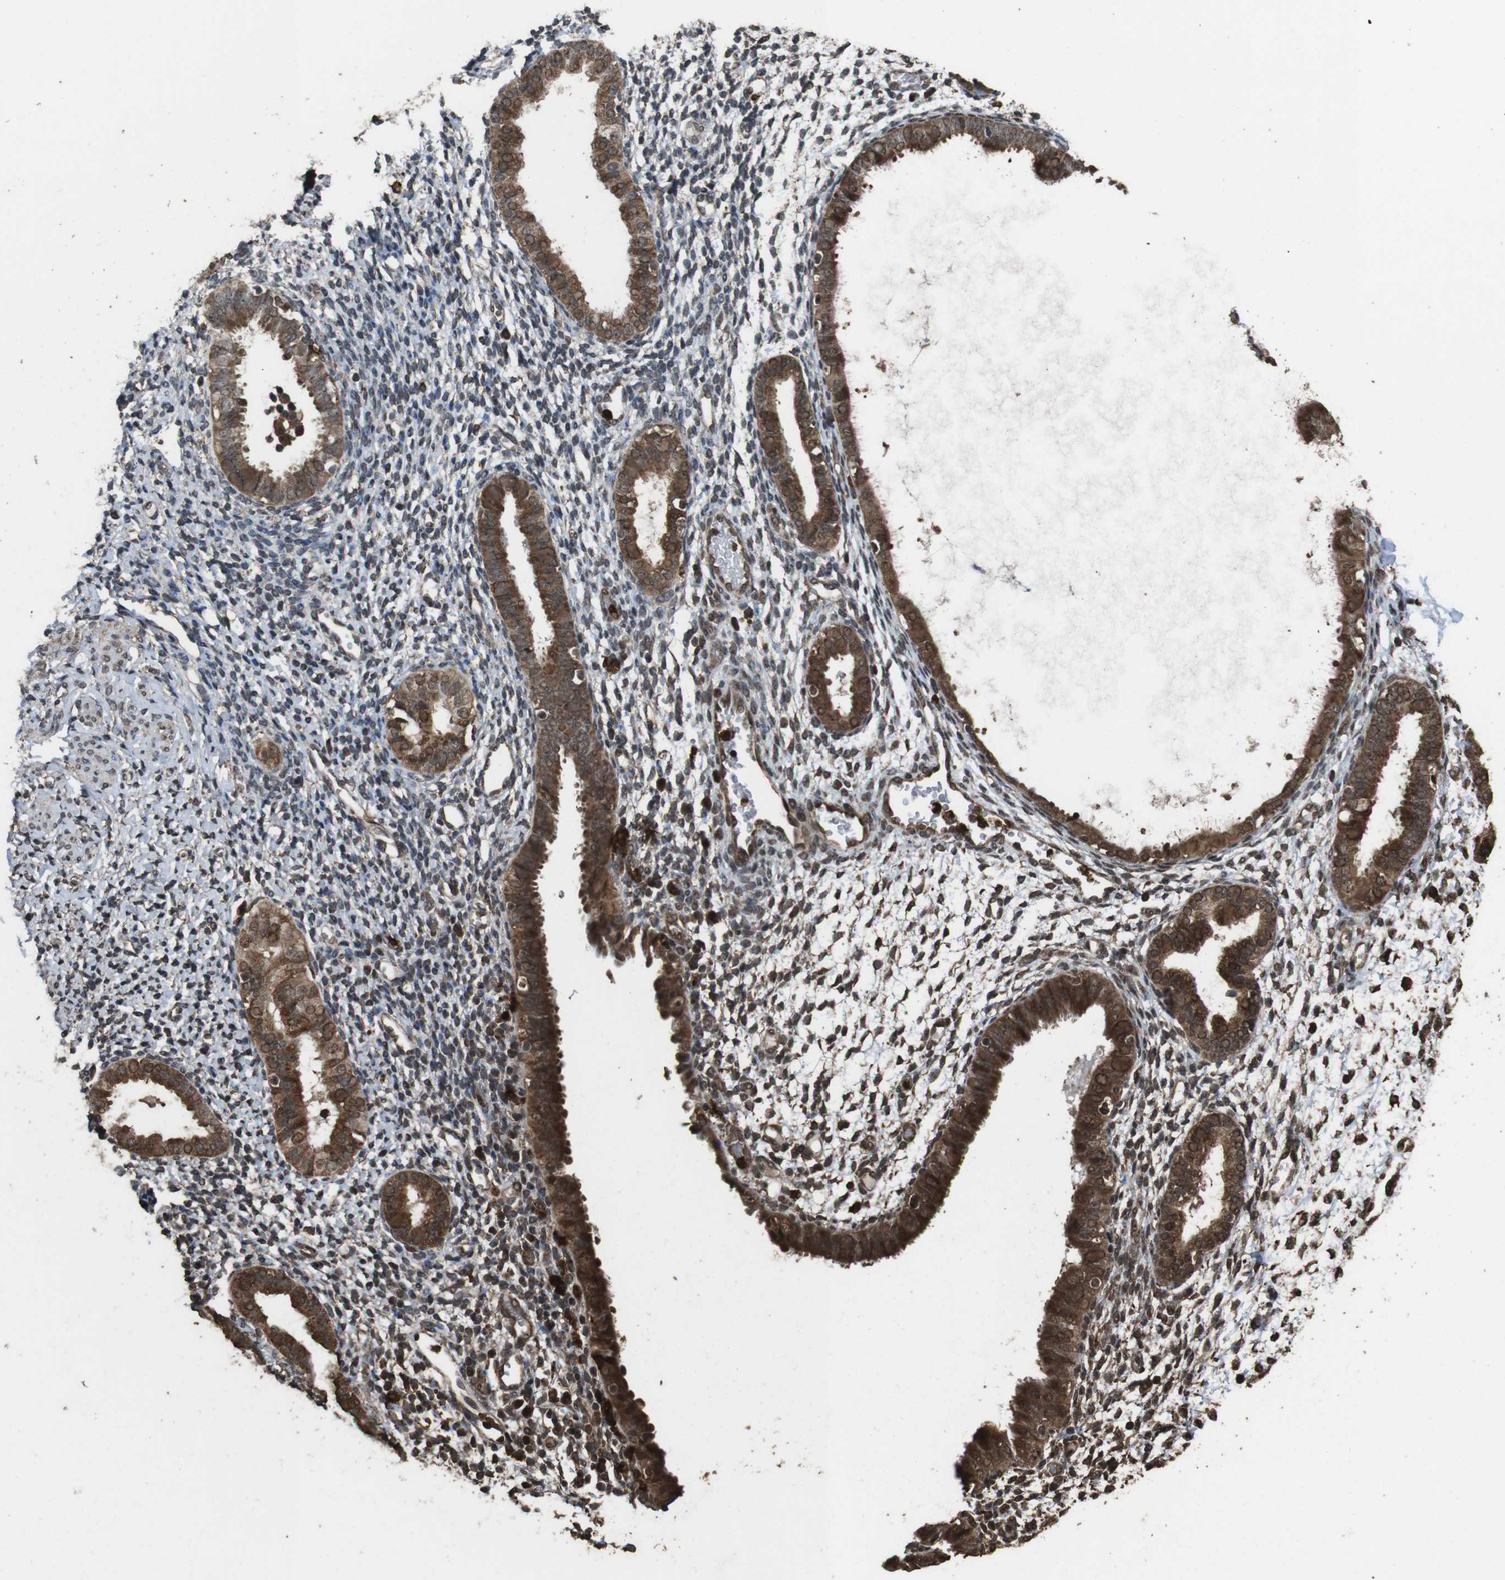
{"staining": {"intensity": "strong", "quantity": "<25%", "location": "nuclear"}, "tissue": "endometrium", "cell_type": "Cells in endometrial stroma", "image_type": "normal", "snomed": [{"axis": "morphology", "description": "Normal tissue, NOS"}, {"axis": "topography", "description": "Endometrium"}], "caption": "Endometrium stained with a brown dye displays strong nuclear positive expression in about <25% of cells in endometrial stroma.", "gene": "RRAS2", "patient": {"sex": "female", "age": 61}}